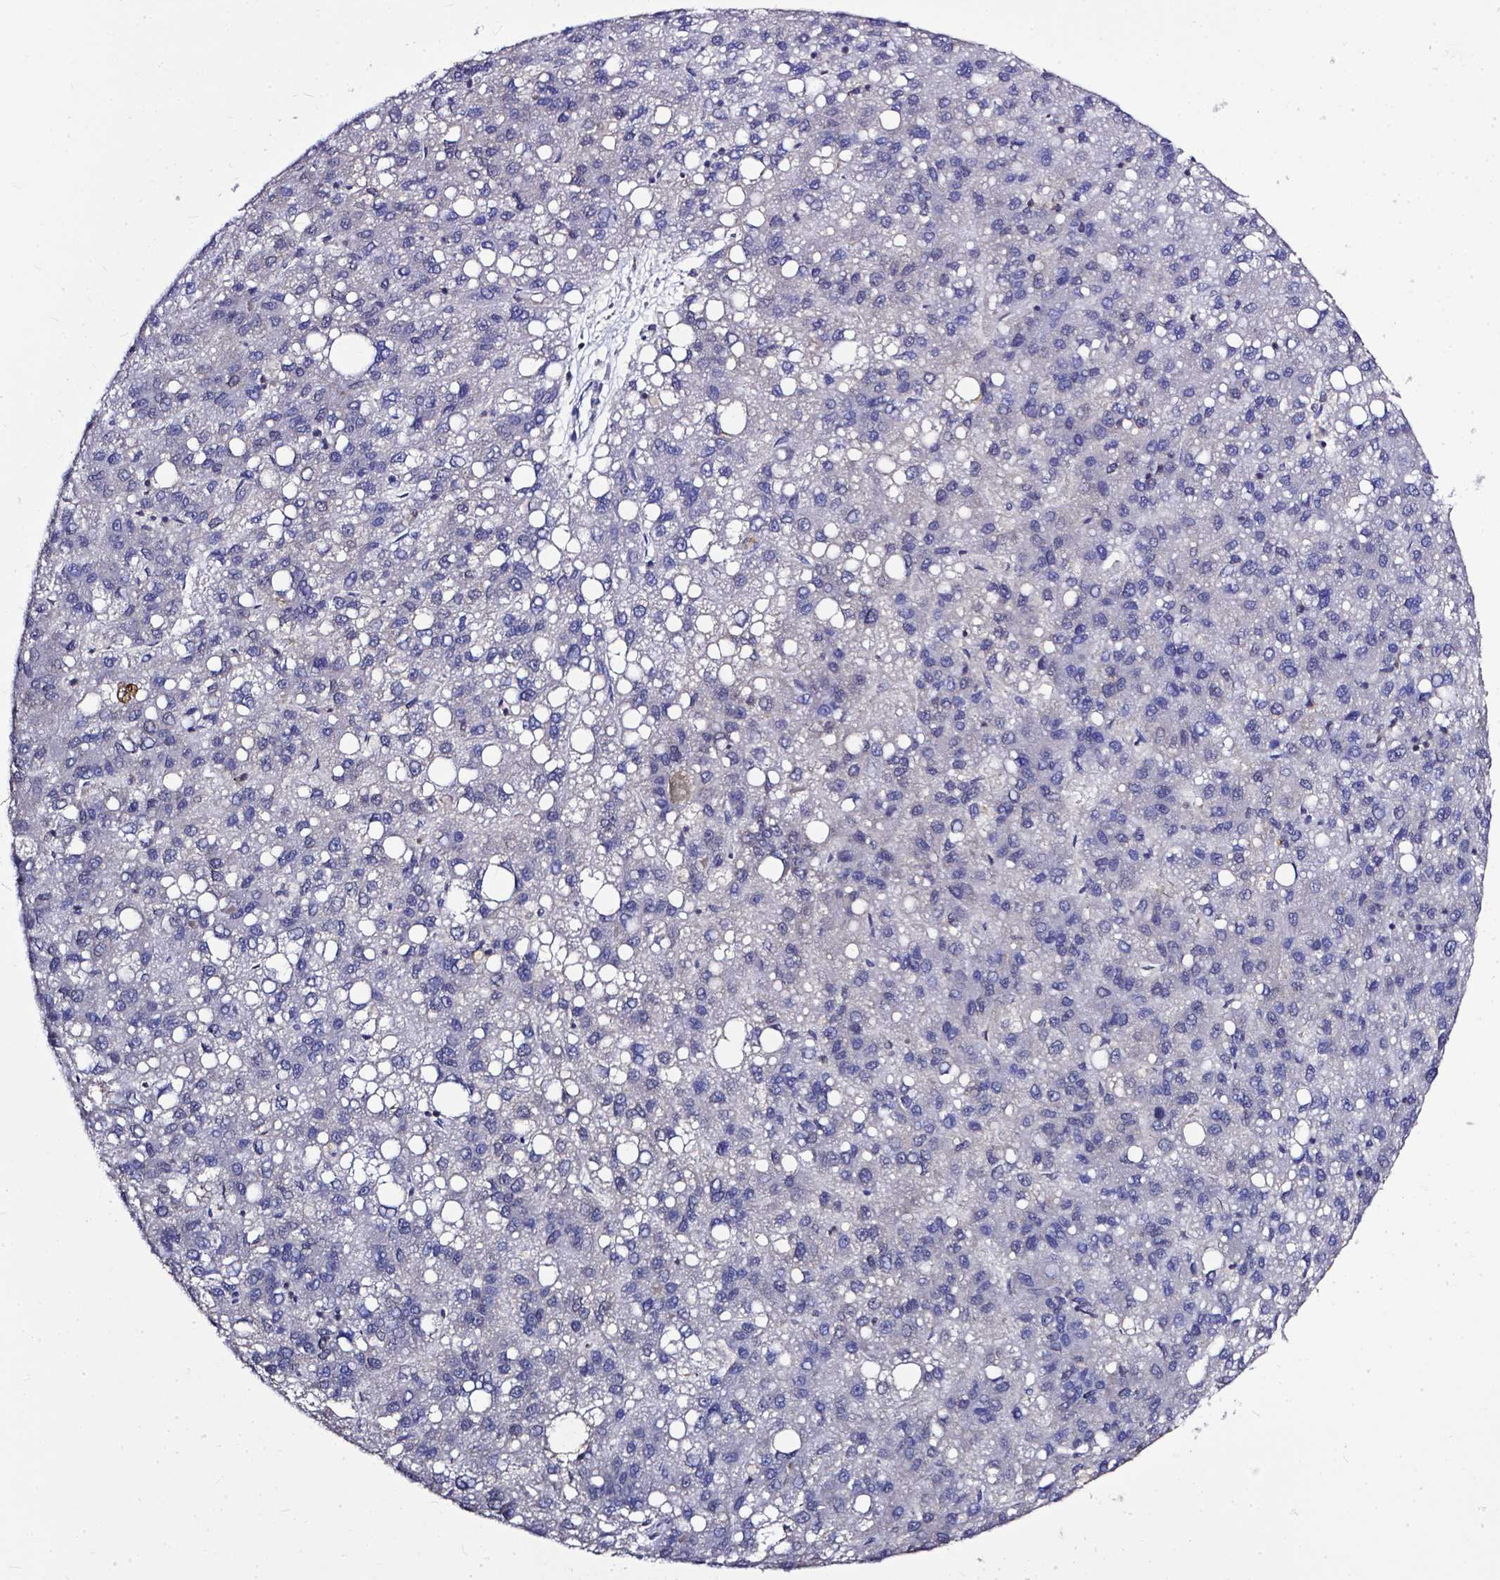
{"staining": {"intensity": "negative", "quantity": "none", "location": "none"}, "tissue": "liver cancer", "cell_type": "Tumor cells", "image_type": "cancer", "snomed": [{"axis": "morphology", "description": "Carcinoma, Hepatocellular, NOS"}, {"axis": "topography", "description": "Liver"}], "caption": "IHC micrograph of neoplastic tissue: human hepatocellular carcinoma (liver) stained with DAB (3,3'-diaminobenzidine) shows no significant protein staining in tumor cells.", "gene": "OTUB1", "patient": {"sex": "female", "age": 82}}